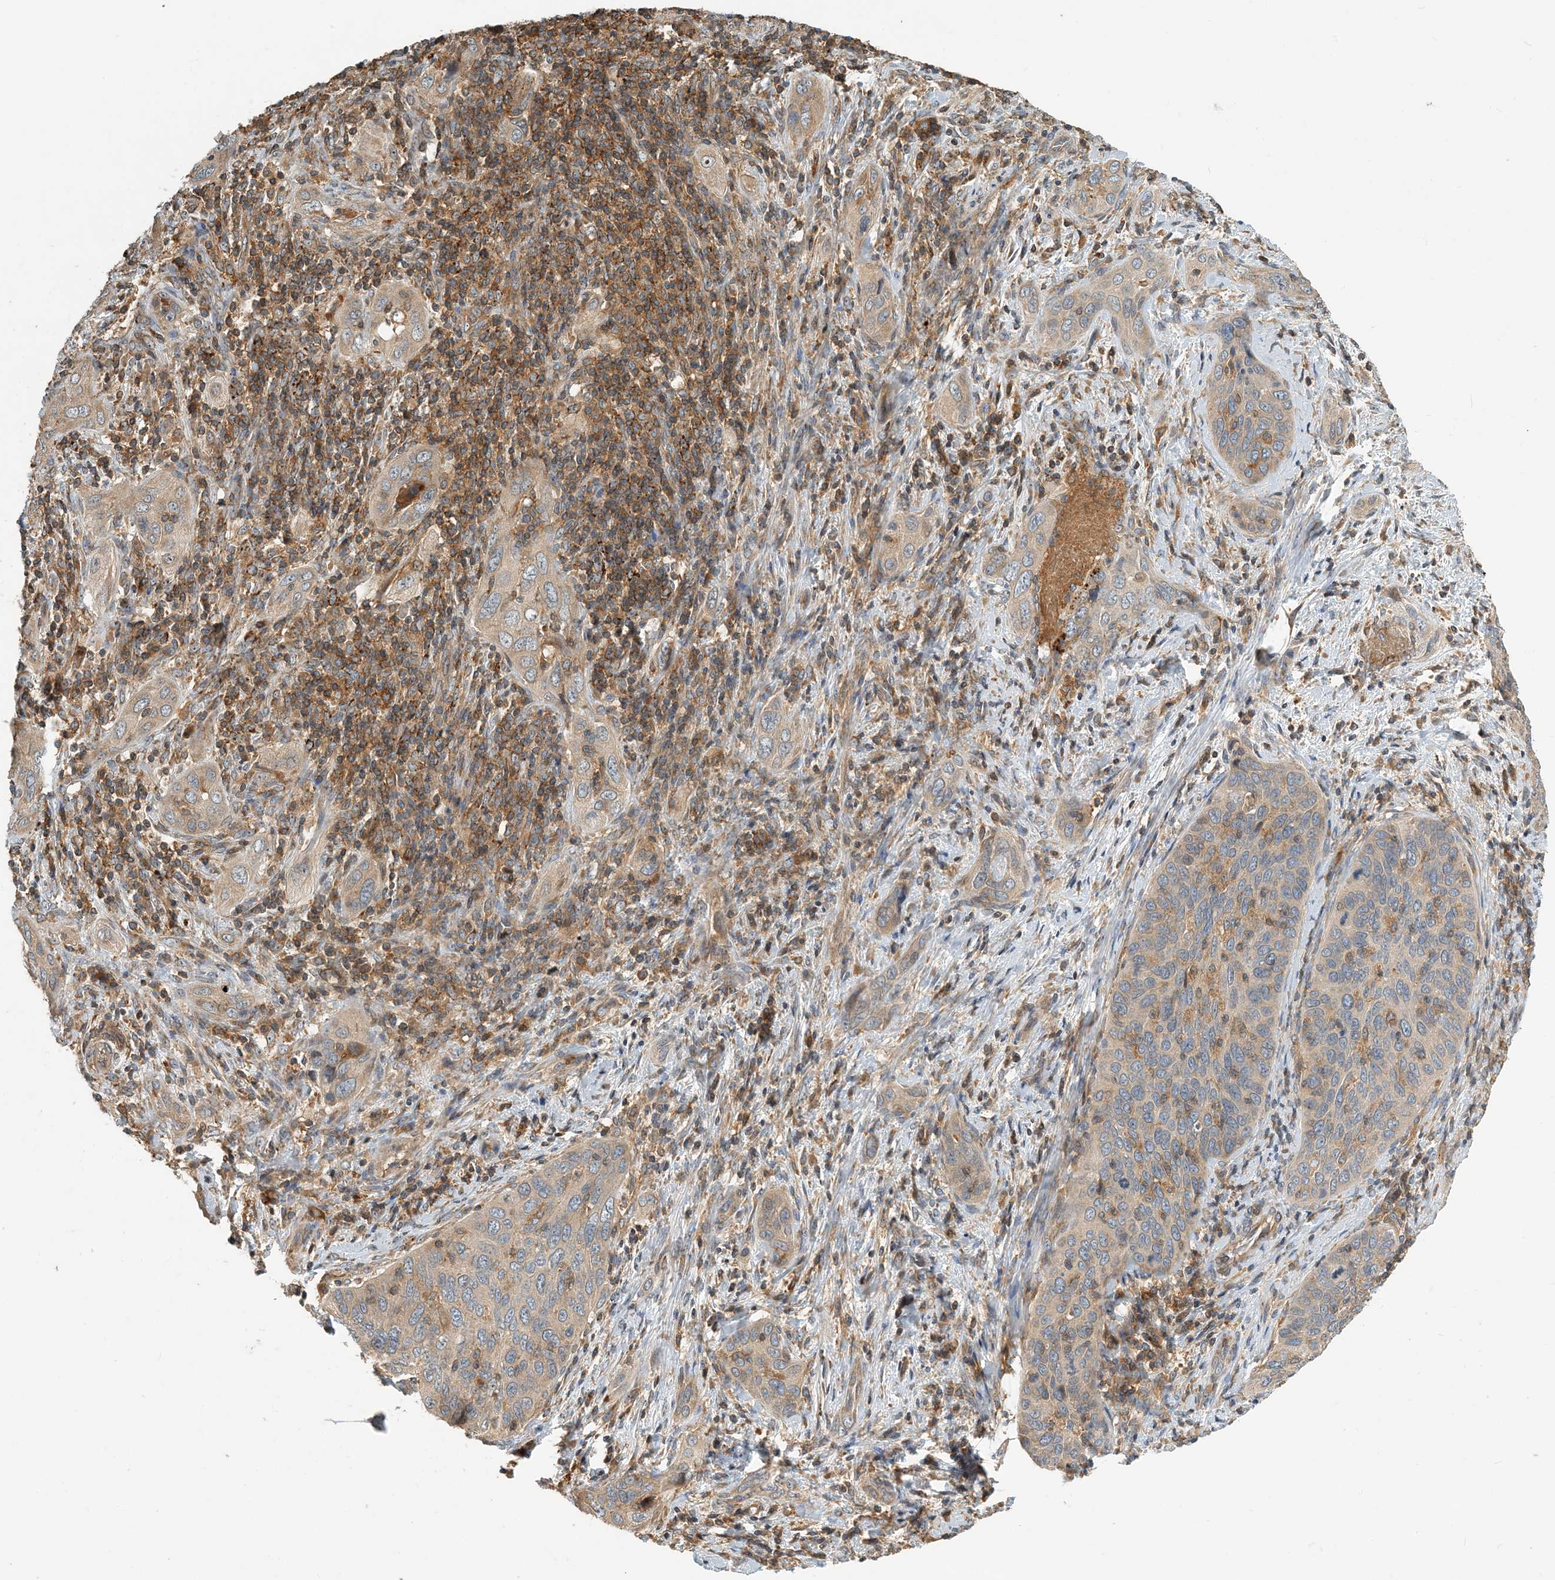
{"staining": {"intensity": "weak", "quantity": "25%-75%", "location": "cytoplasmic/membranous"}, "tissue": "cervical cancer", "cell_type": "Tumor cells", "image_type": "cancer", "snomed": [{"axis": "morphology", "description": "Squamous cell carcinoma, NOS"}, {"axis": "topography", "description": "Cervix"}], "caption": "Brown immunohistochemical staining in human cervical cancer (squamous cell carcinoma) demonstrates weak cytoplasmic/membranous expression in about 25%-75% of tumor cells.", "gene": "COLEC11", "patient": {"sex": "female", "age": 60}}